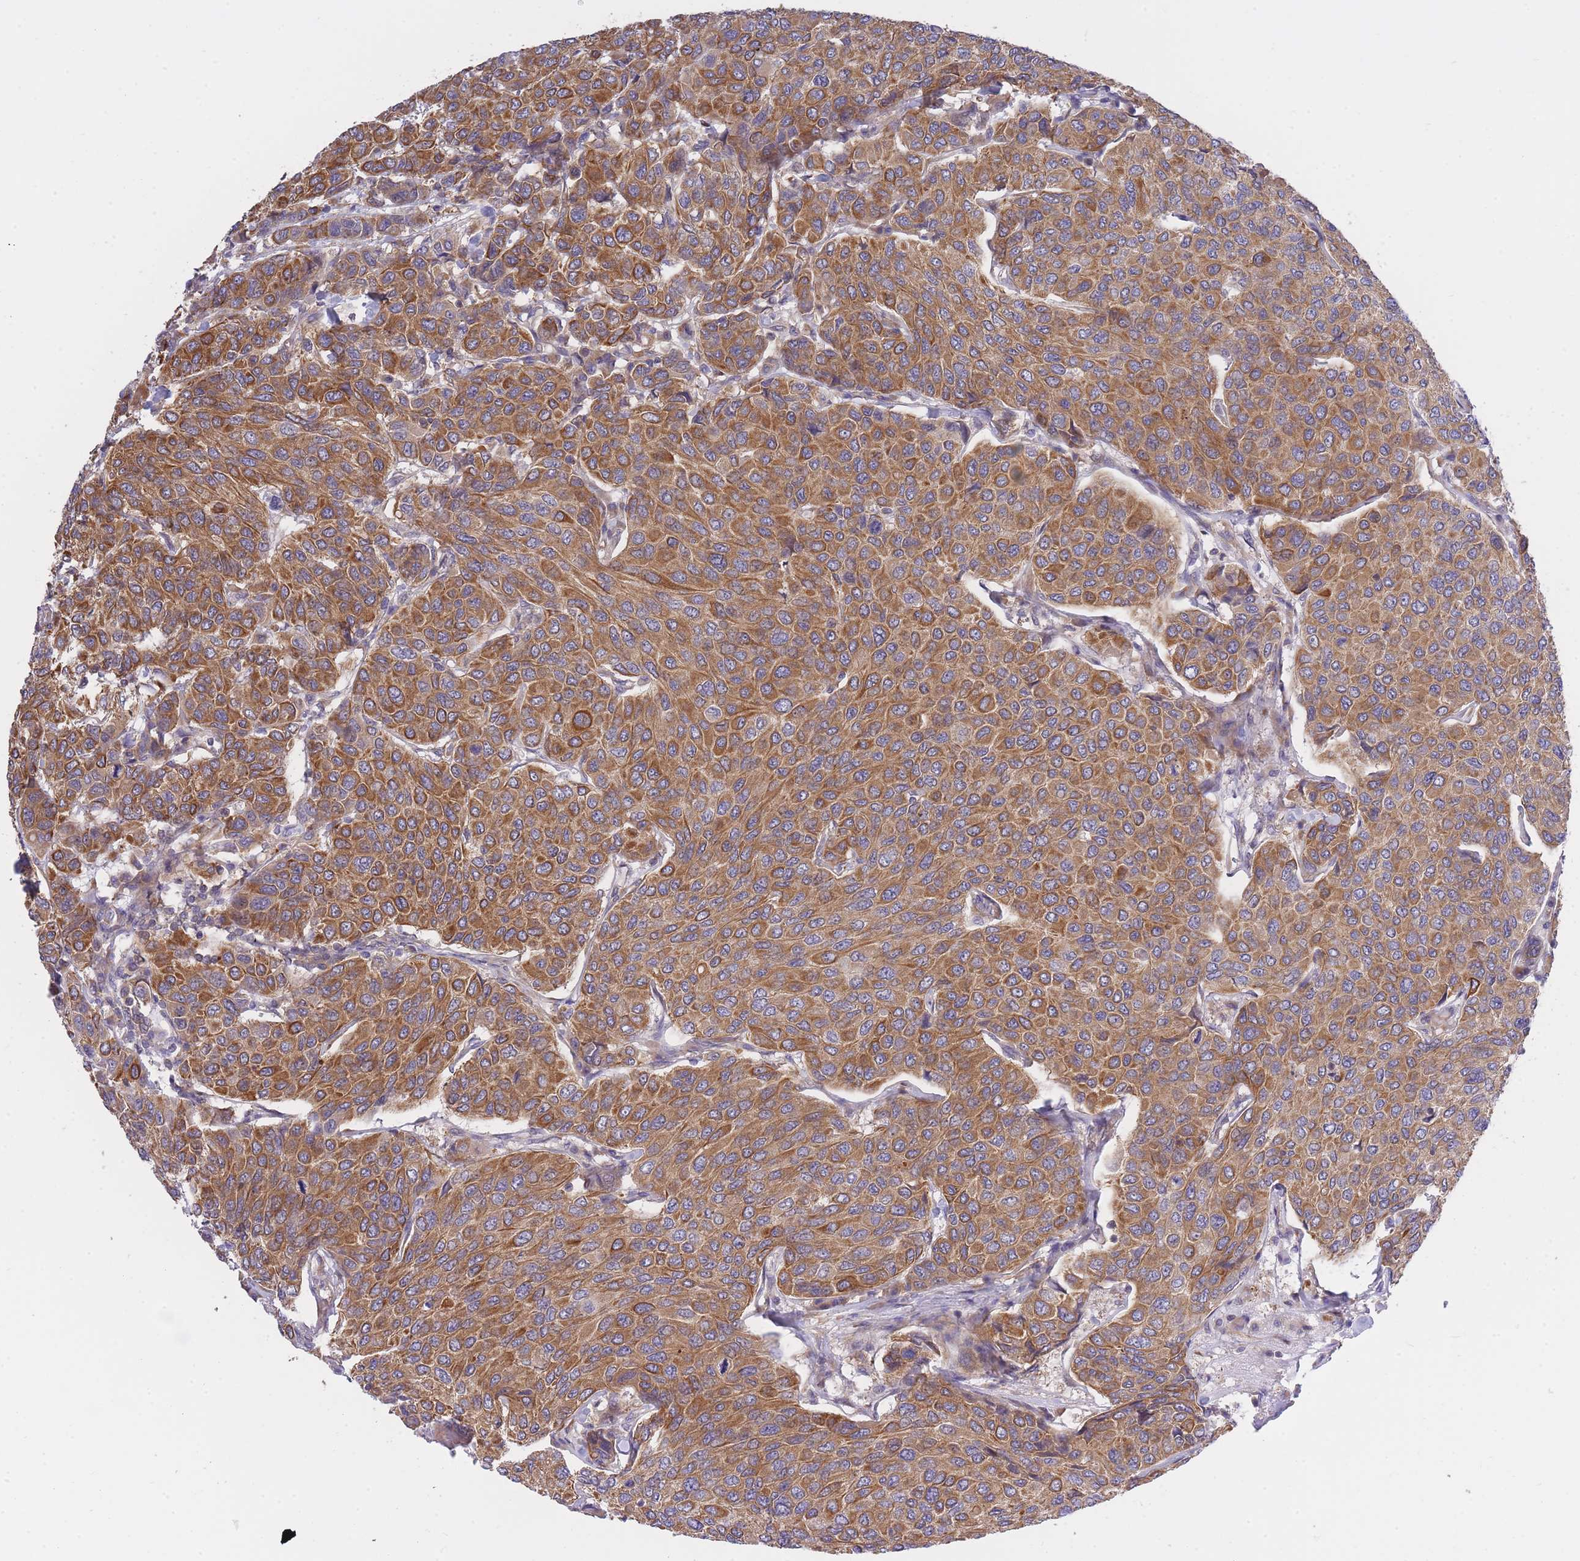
{"staining": {"intensity": "moderate", "quantity": ">75%", "location": "cytoplasmic/membranous"}, "tissue": "breast cancer", "cell_type": "Tumor cells", "image_type": "cancer", "snomed": [{"axis": "morphology", "description": "Duct carcinoma"}, {"axis": "topography", "description": "Breast"}], "caption": "Immunohistochemical staining of breast cancer (invasive ductal carcinoma) demonstrates medium levels of moderate cytoplasmic/membranous protein staining in approximately >75% of tumor cells.", "gene": "EIF2B2", "patient": {"sex": "female", "age": 55}}